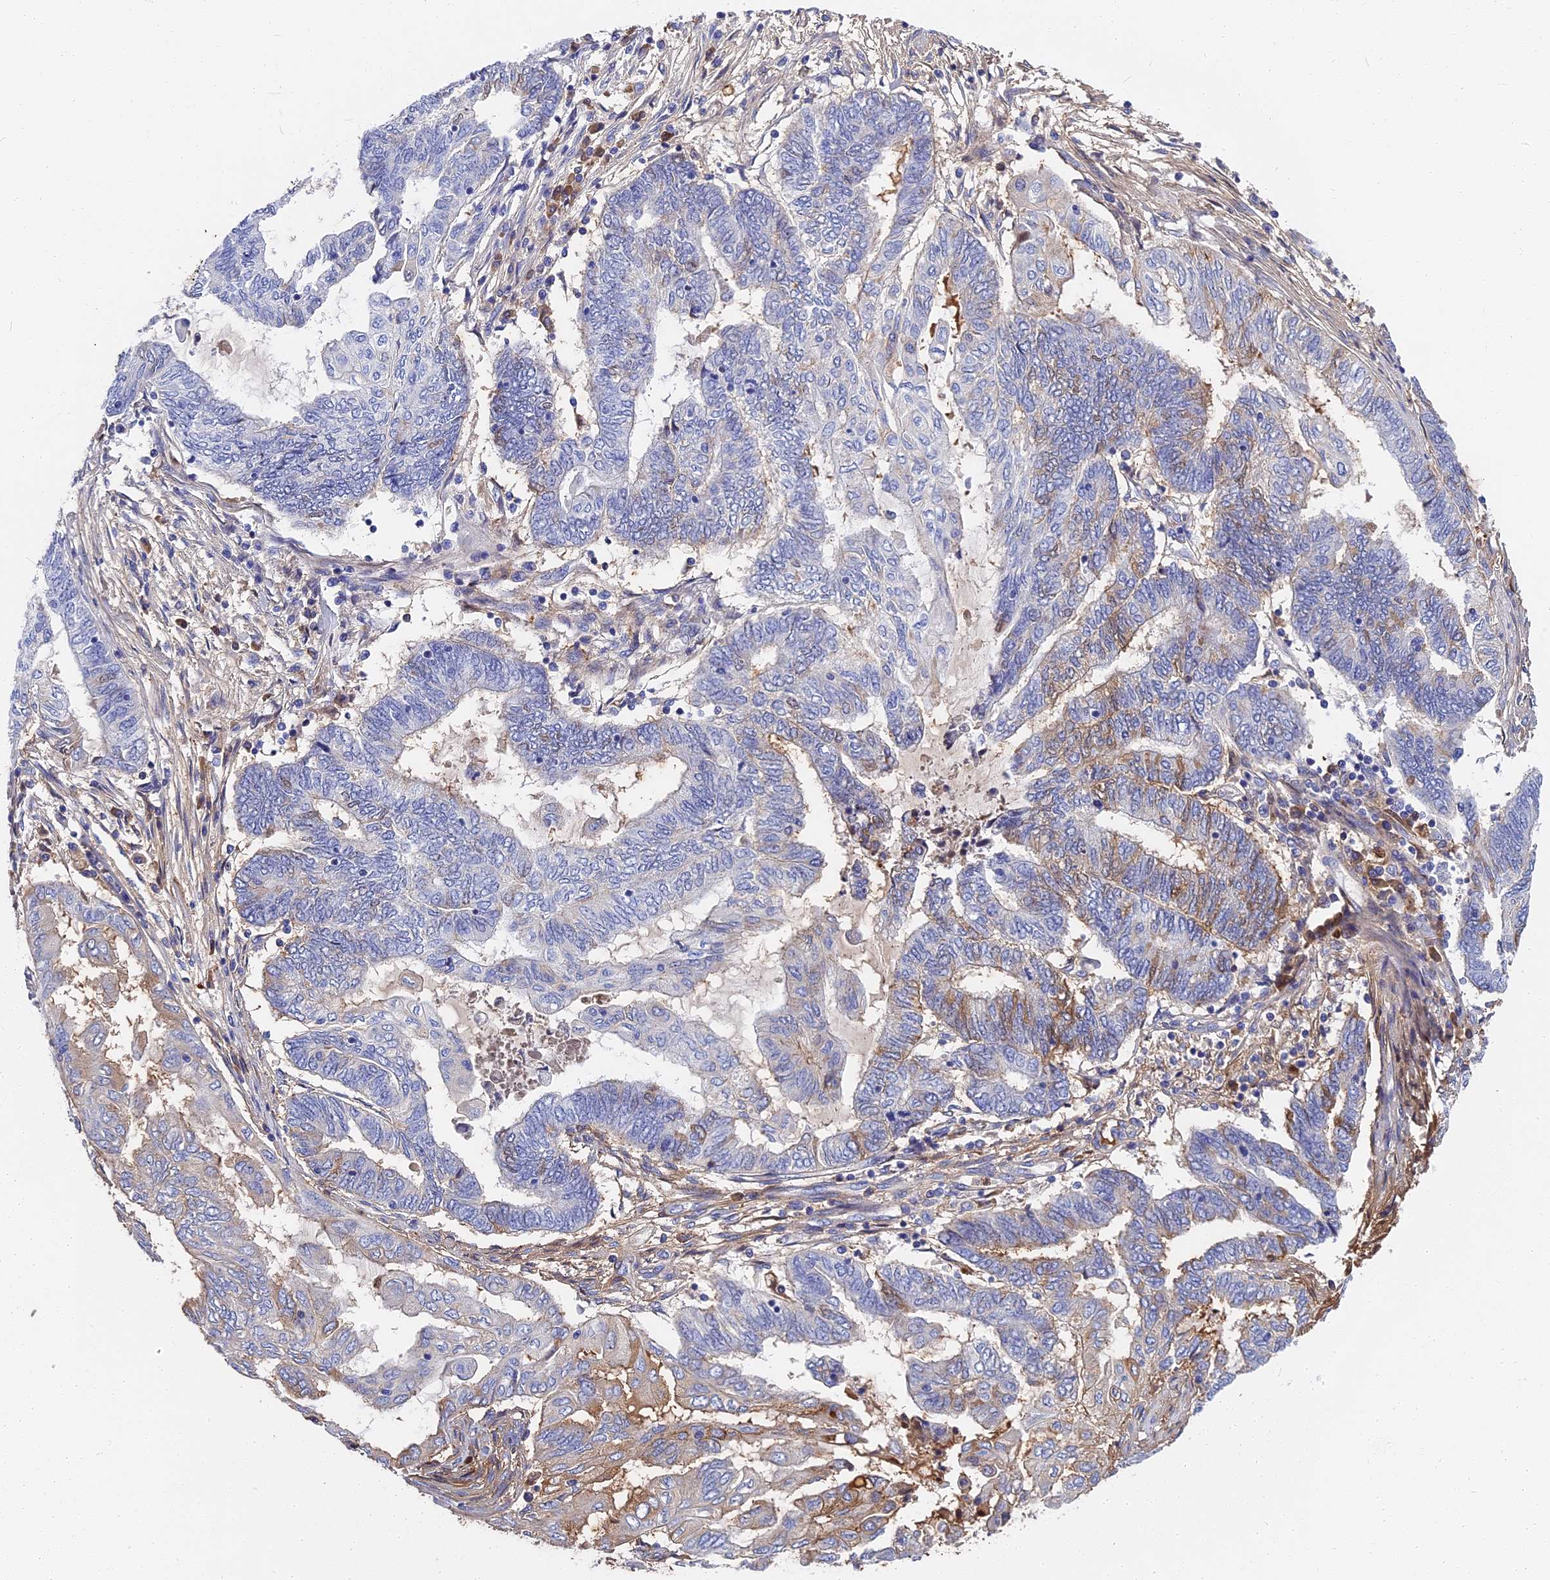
{"staining": {"intensity": "moderate", "quantity": "<25%", "location": "cytoplasmic/membranous"}, "tissue": "endometrial cancer", "cell_type": "Tumor cells", "image_type": "cancer", "snomed": [{"axis": "morphology", "description": "Adenocarcinoma, NOS"}, {"axis": "topography", "description": "Uterus"}, {"axis": "topography", "description": "Endometrium"}], "caption": "The photomicrograph reveals staining of endometrial adenocarcinoma, revealing moderate cytoplasmic/membranous protein expression (brown color) within tumor cells.", "gene": "ITIH1", "patient": {"sex": "female", "age": 70}}